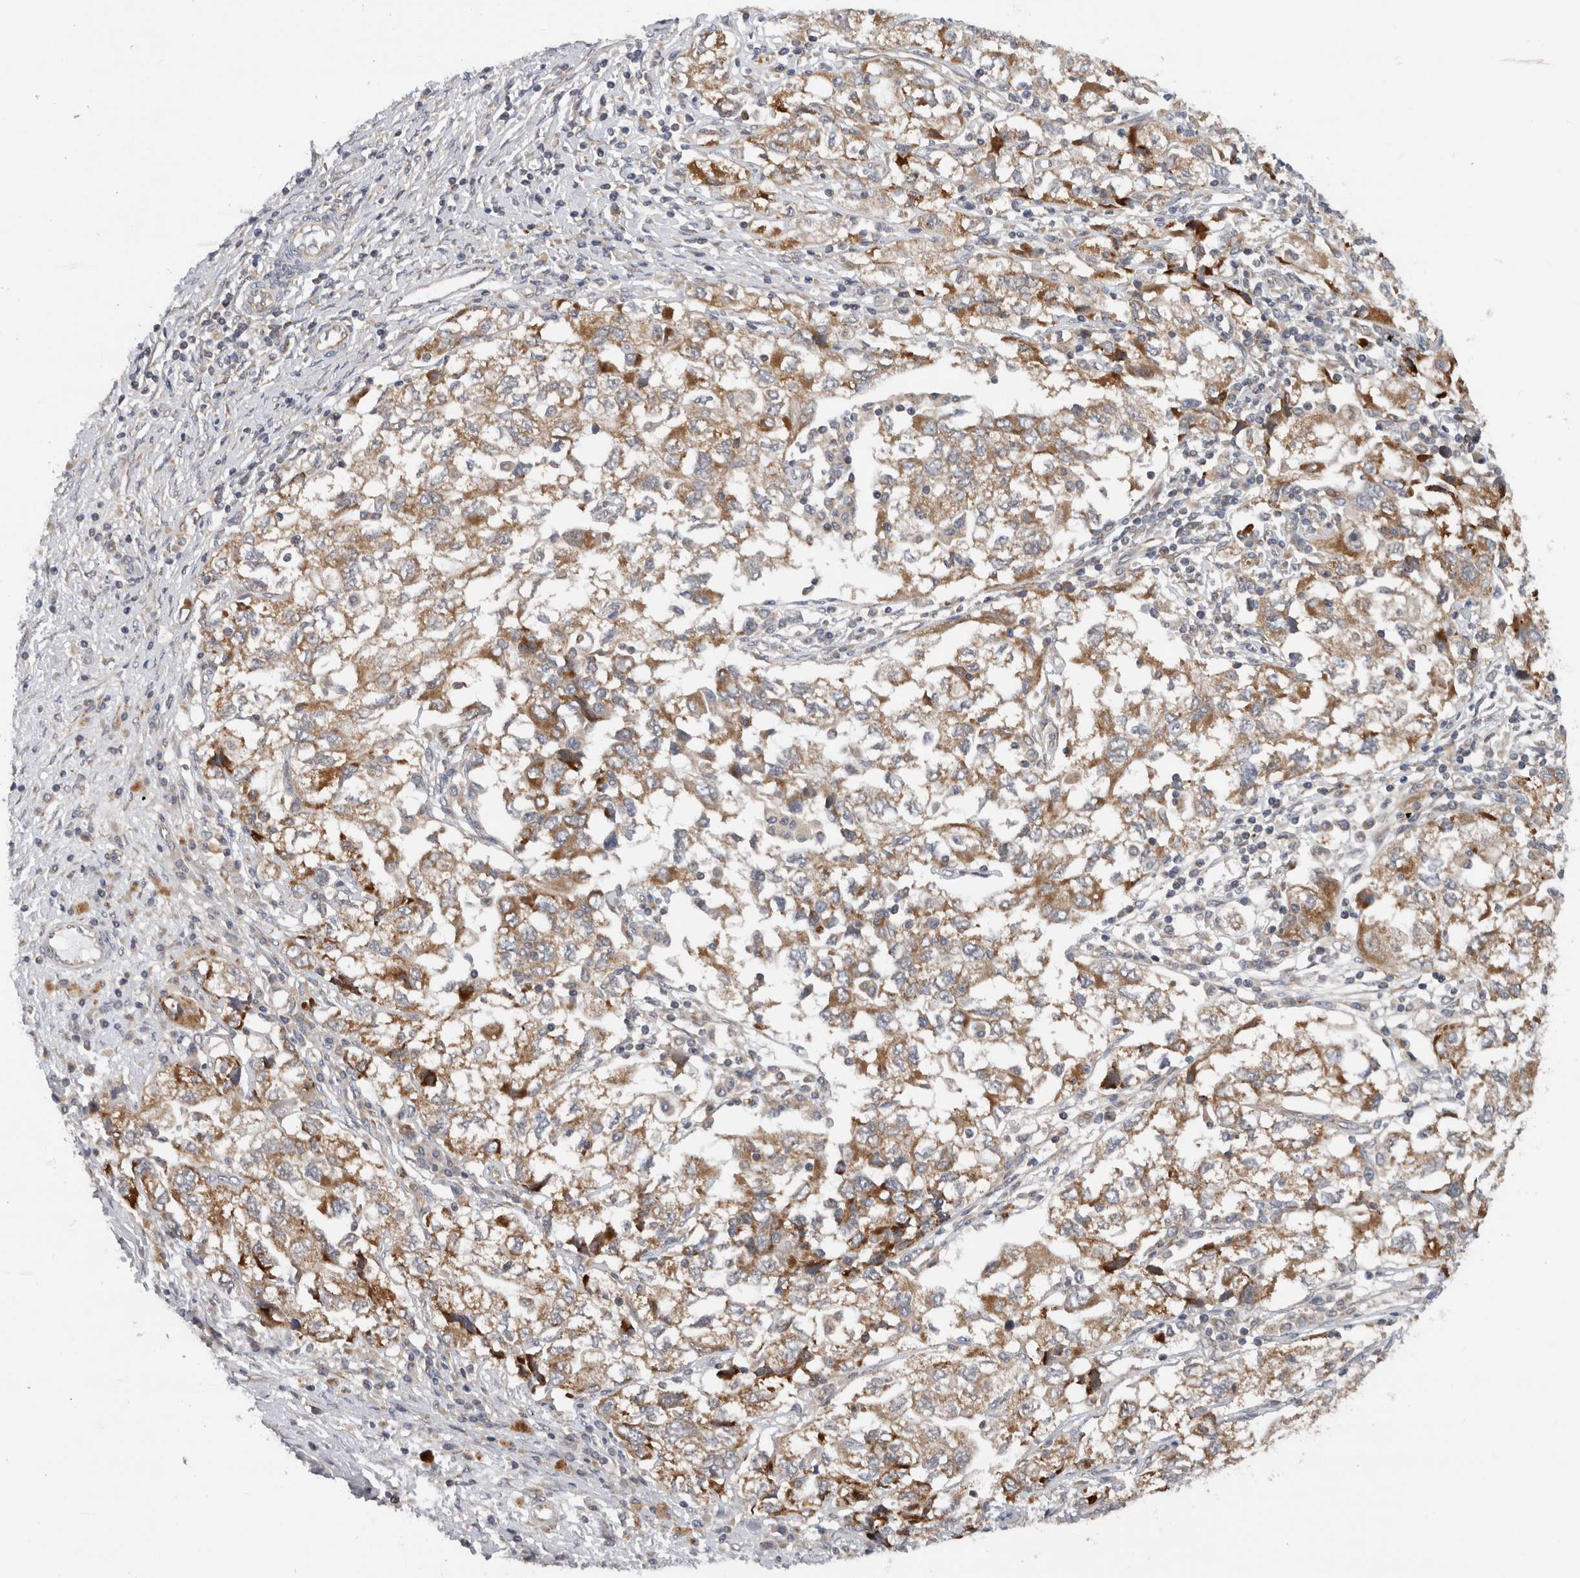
{"staining": {"intensity": "moderate", "quantity": "25%-75%", "location": "cytoplasmic/membranous"}, "tissue": "ovarian cancer", "cell_type": "Tumor cells", "image_type": "cancer", "snomed": [{"axis": "morphology", "description": "Carcinoma, NOS"}, {"axis": "morphology", "description": "Cystadenocarcinoma, serous, NOS"}, {"axis": "topography", "description": "Ovary"}], "caption": "Immunohistochemistry of human carcinoma (ovarian) displays medium levels of moderate cytoplasmic/membranous expression in about 25%-75% of tumor cells. (Stains: DAB (3,3'-diaminobenzidine) in brown, nuclei in blue, Microscopy: brightfield microscopy at high magnification).", "gene": "PDCD2", "patient": {"sex": "female", "age": 69}}